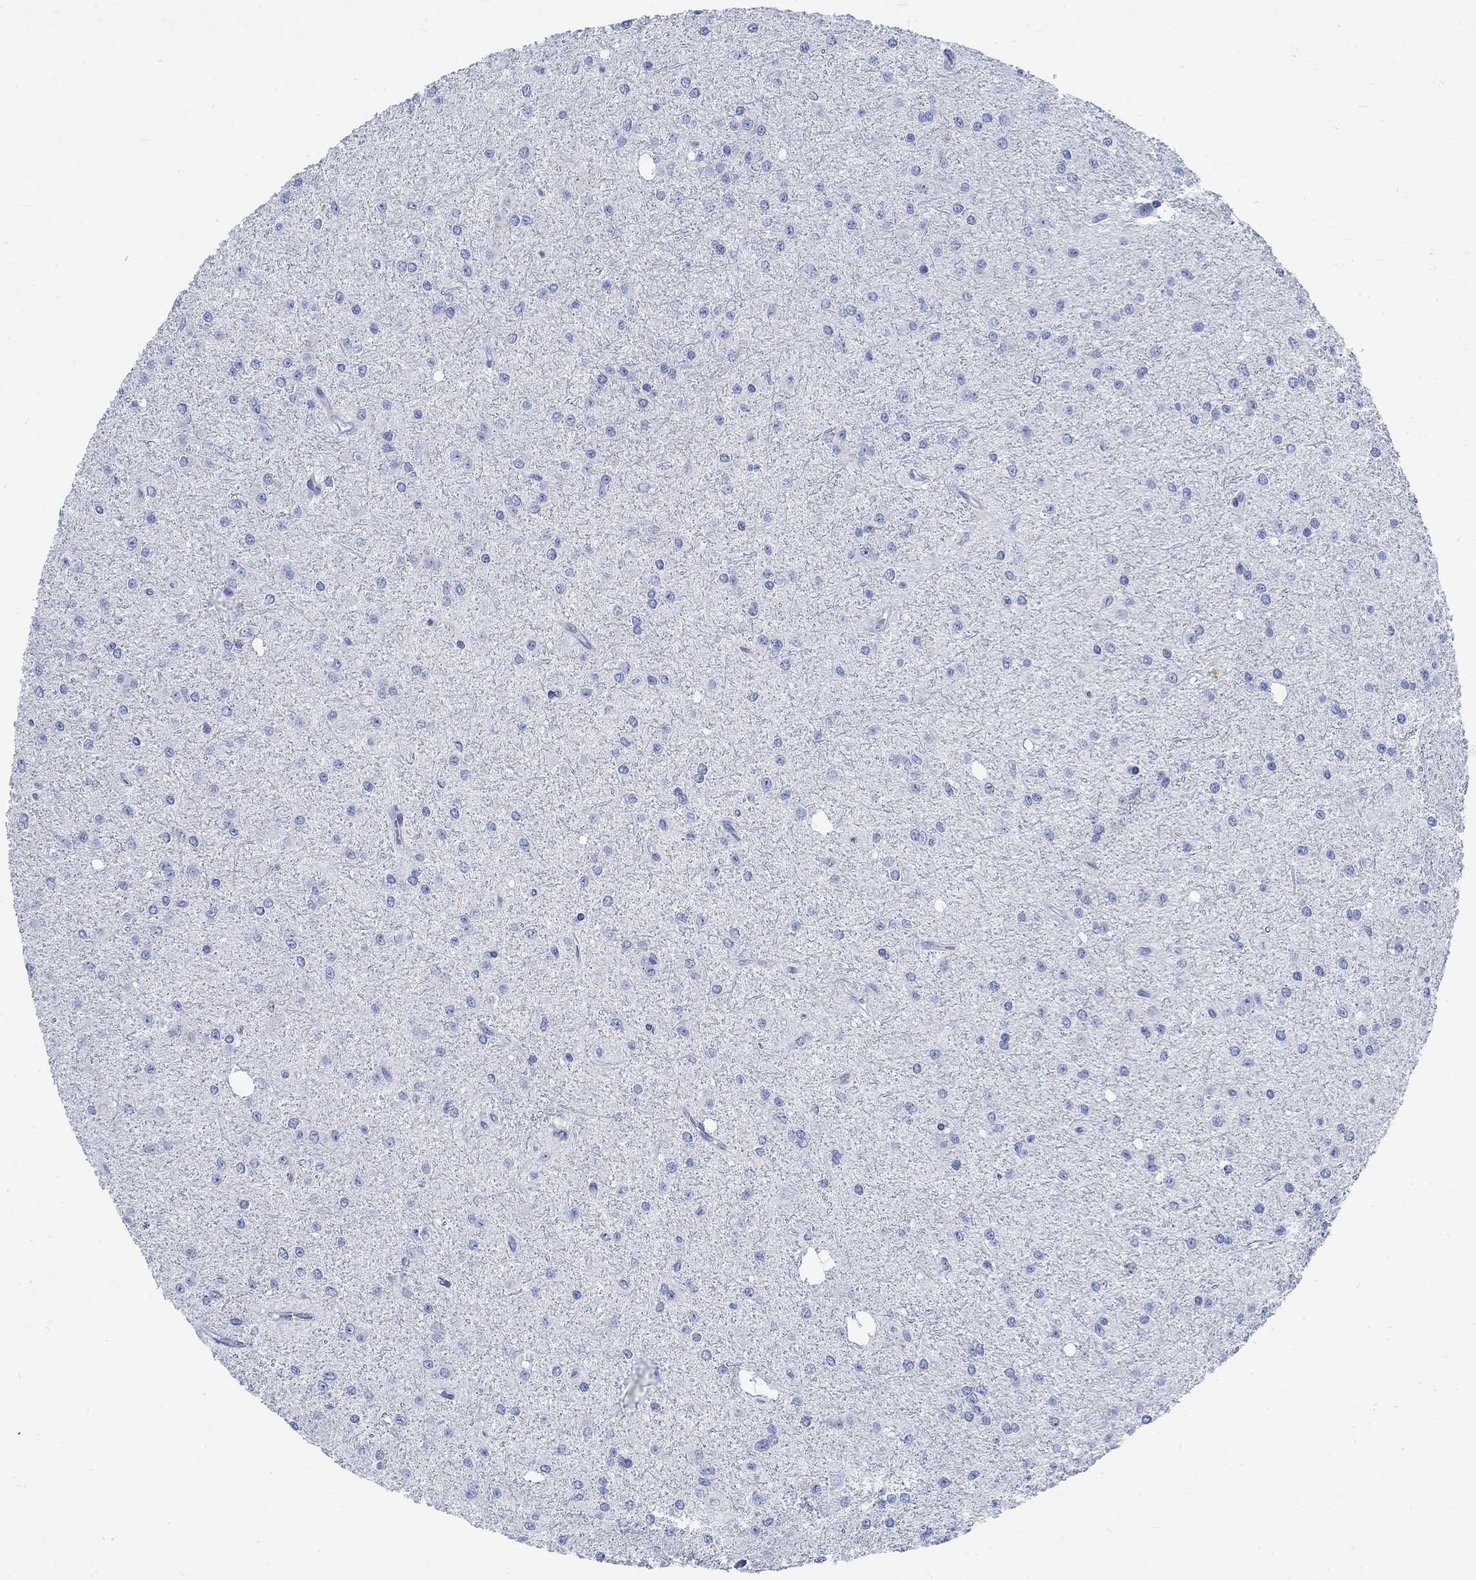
{"staining": {"intensity": "negative", "quantity": "none", "location": "none"}, "tissue": "glioma", "cell_type": "Tumor cells", "image_type": "cancer", "snomed": [{"axis": "morphology", "description": "Glioma, malignant, Low grade"}, {"axis": "topography", "description": "Brain"}], "caption": "An image of human glioma is negative for staining in tumor cells.", "gene": "RBM20", "patient": {"sex": "male", "age": 27}}